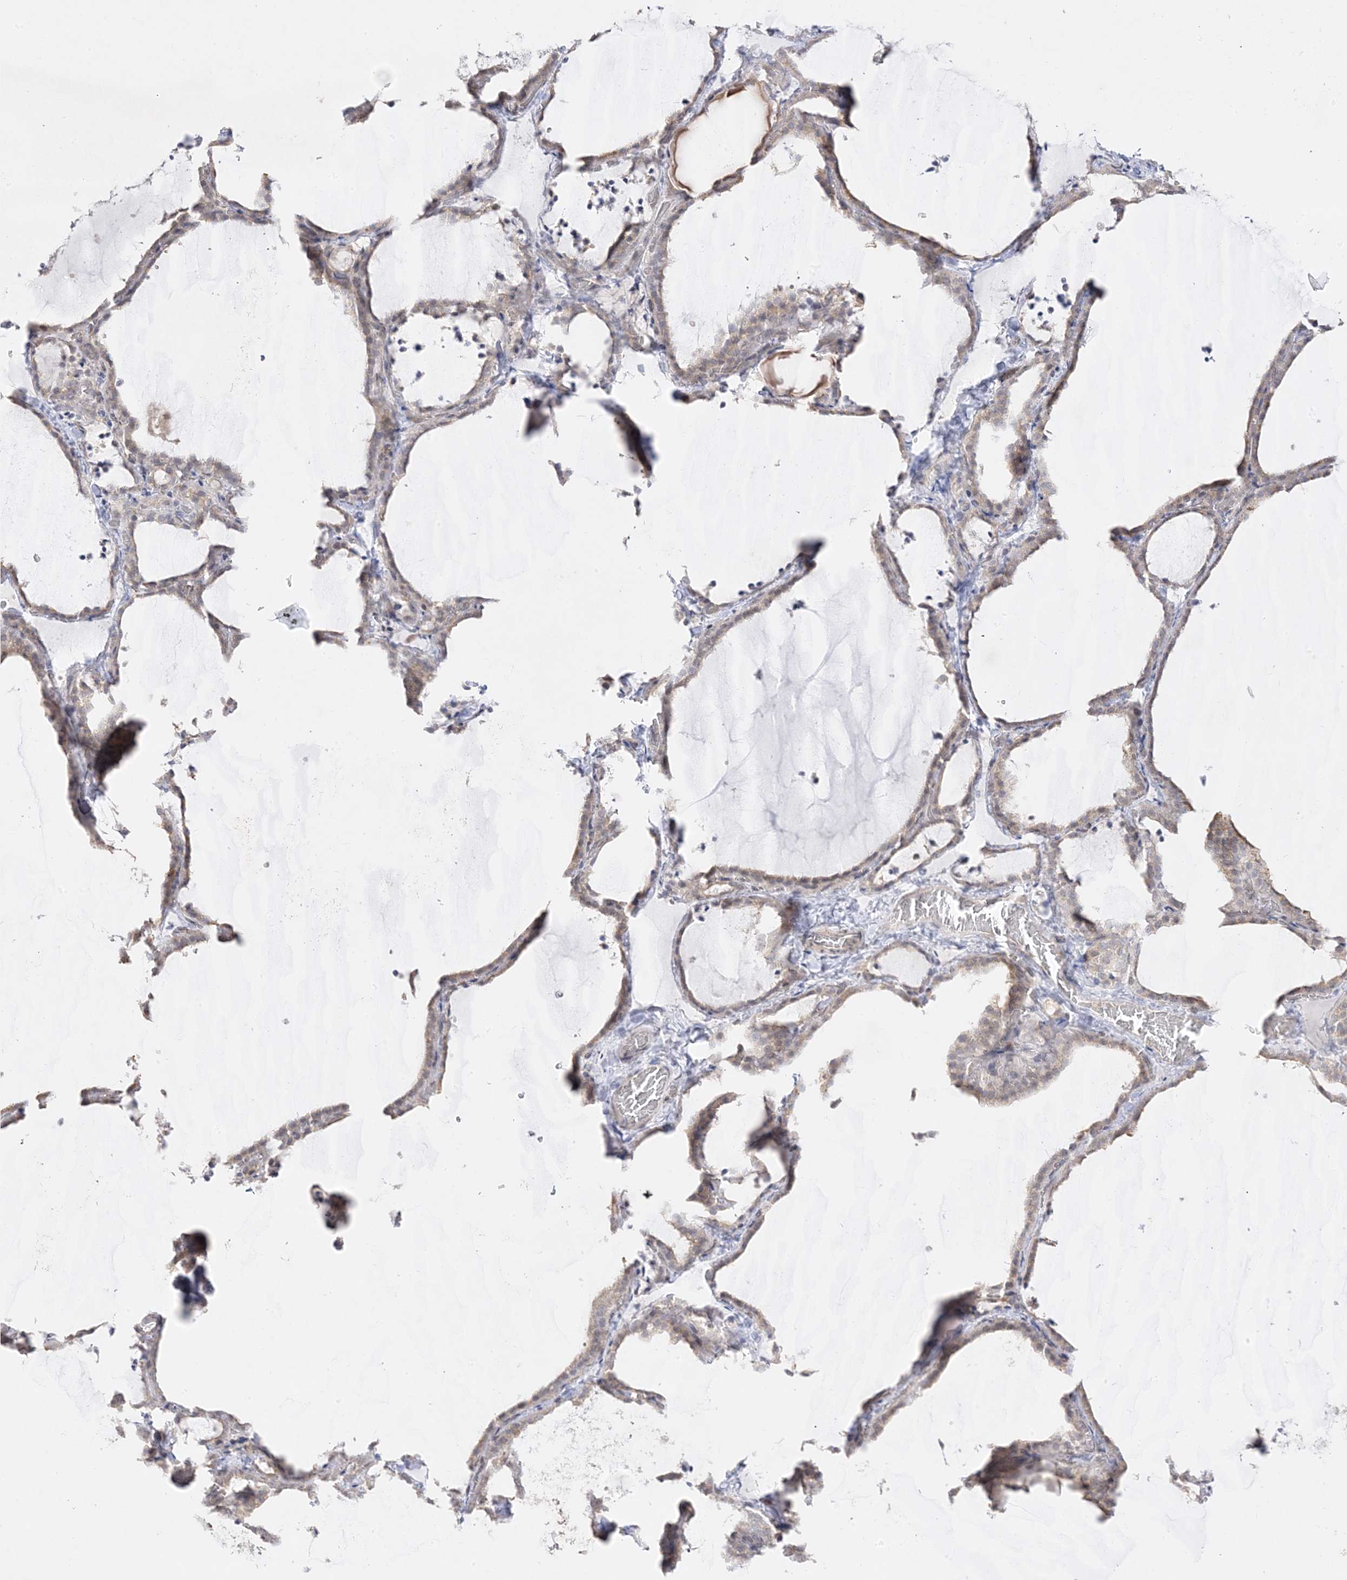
{"staining": {"intensity": "weak", "quantity": ">75%", "location": "cytoplasmic/membranous"}, "tissue": "thyroid gland", "cell_type": "Glandular cells", "image_type": "normal", "snomed": [{"axis": "morphology", "description": "Normal tissue, NOS"}, {"axis": "topography", "description": "Thyroid gland"}], "caption": "DAB immunohistochemical staining of benign thyroid gland displays weak cytoplasmic/membranous protein positivity in approximately >75% of glandular cells.", "gene": "C2CD2", "patient": {"sex": "female", "age": 22}}